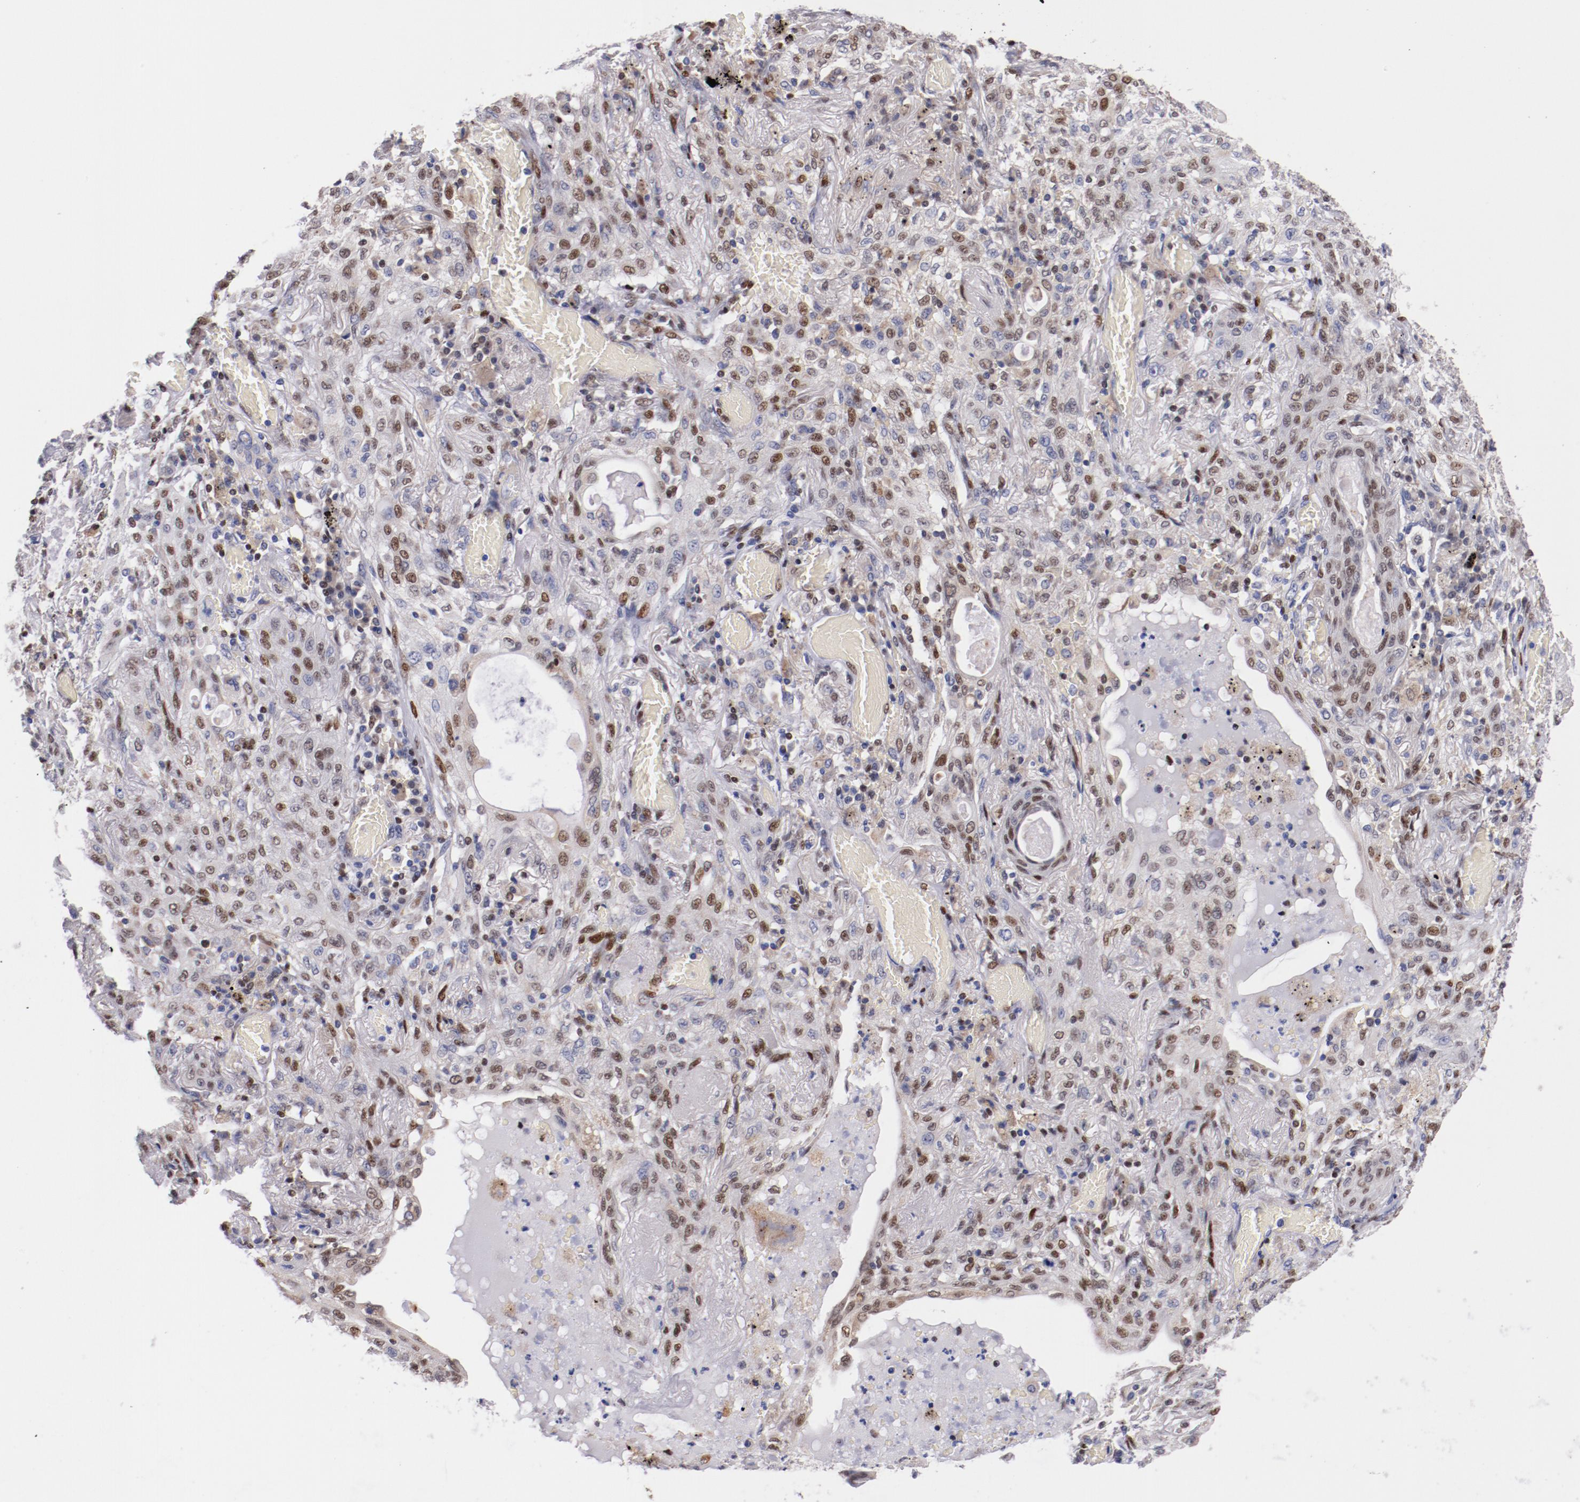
{"staining": {"intensity": "weak", "quantity": "<25%", "location": "nuclear"}, "tissue": "lung cancer", "cell_type": "Tumor cells", "image_type": "cancer", "snomed": [{"axis": "morphology", "description": "Squamous cell carcinoma, NOS"}, {"axis": "topography", "description": "Lung"}], "caption": "A high-resolution histopathology image shows IHC staining of squamous cell carcinoma (lung), which shows no significant expression in tumor cells. The staining is performed using DAB (3,3'-diaminobenzidine) brown chromogen with nuclei counter-stained in using hematoxylin.", "gene": "SRF", "patient": {"sex": "female", "age": 47}}